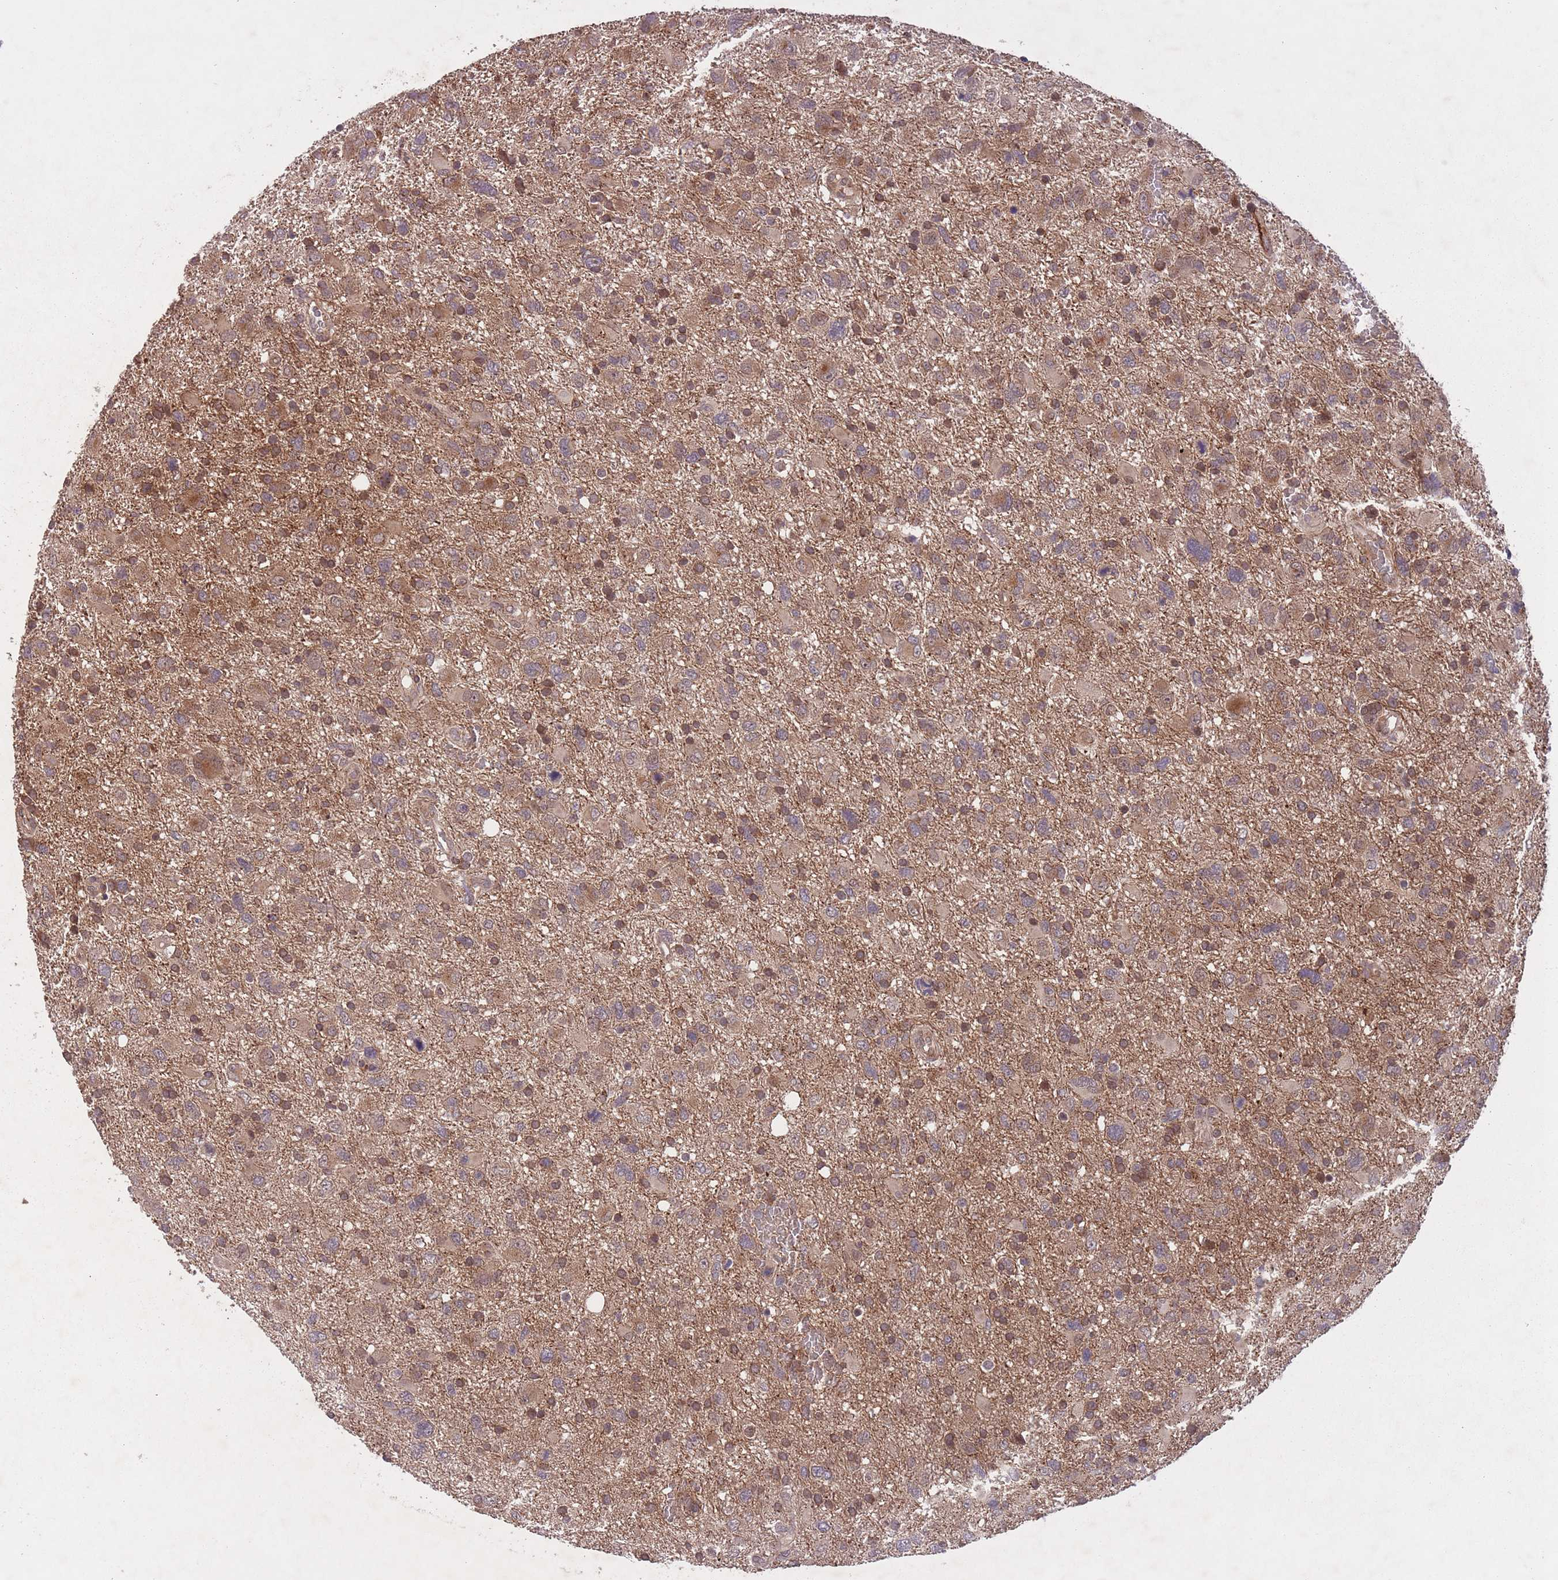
{"staining": {"intensity": "moderate", "quantity": "25%-75%", "location": "cytoplasmic/membranous,nuclear"}, "tissue": "glioma", "cell_type": "Tumor cells", "image_type": "cancer", "snomed": [{"axis": "morphology", "description": "Glioma, malignant, High grade"}, {"axis": "topography", "description": "Brain"}], "caption": "A micrograph of glioma stained for a protein demonstrates moderate cytoplasmic/membranous and nuclear brown staining in tumor cells.", "gene": "SECTM1", "patient": {"sex": "male", "age": 61}}